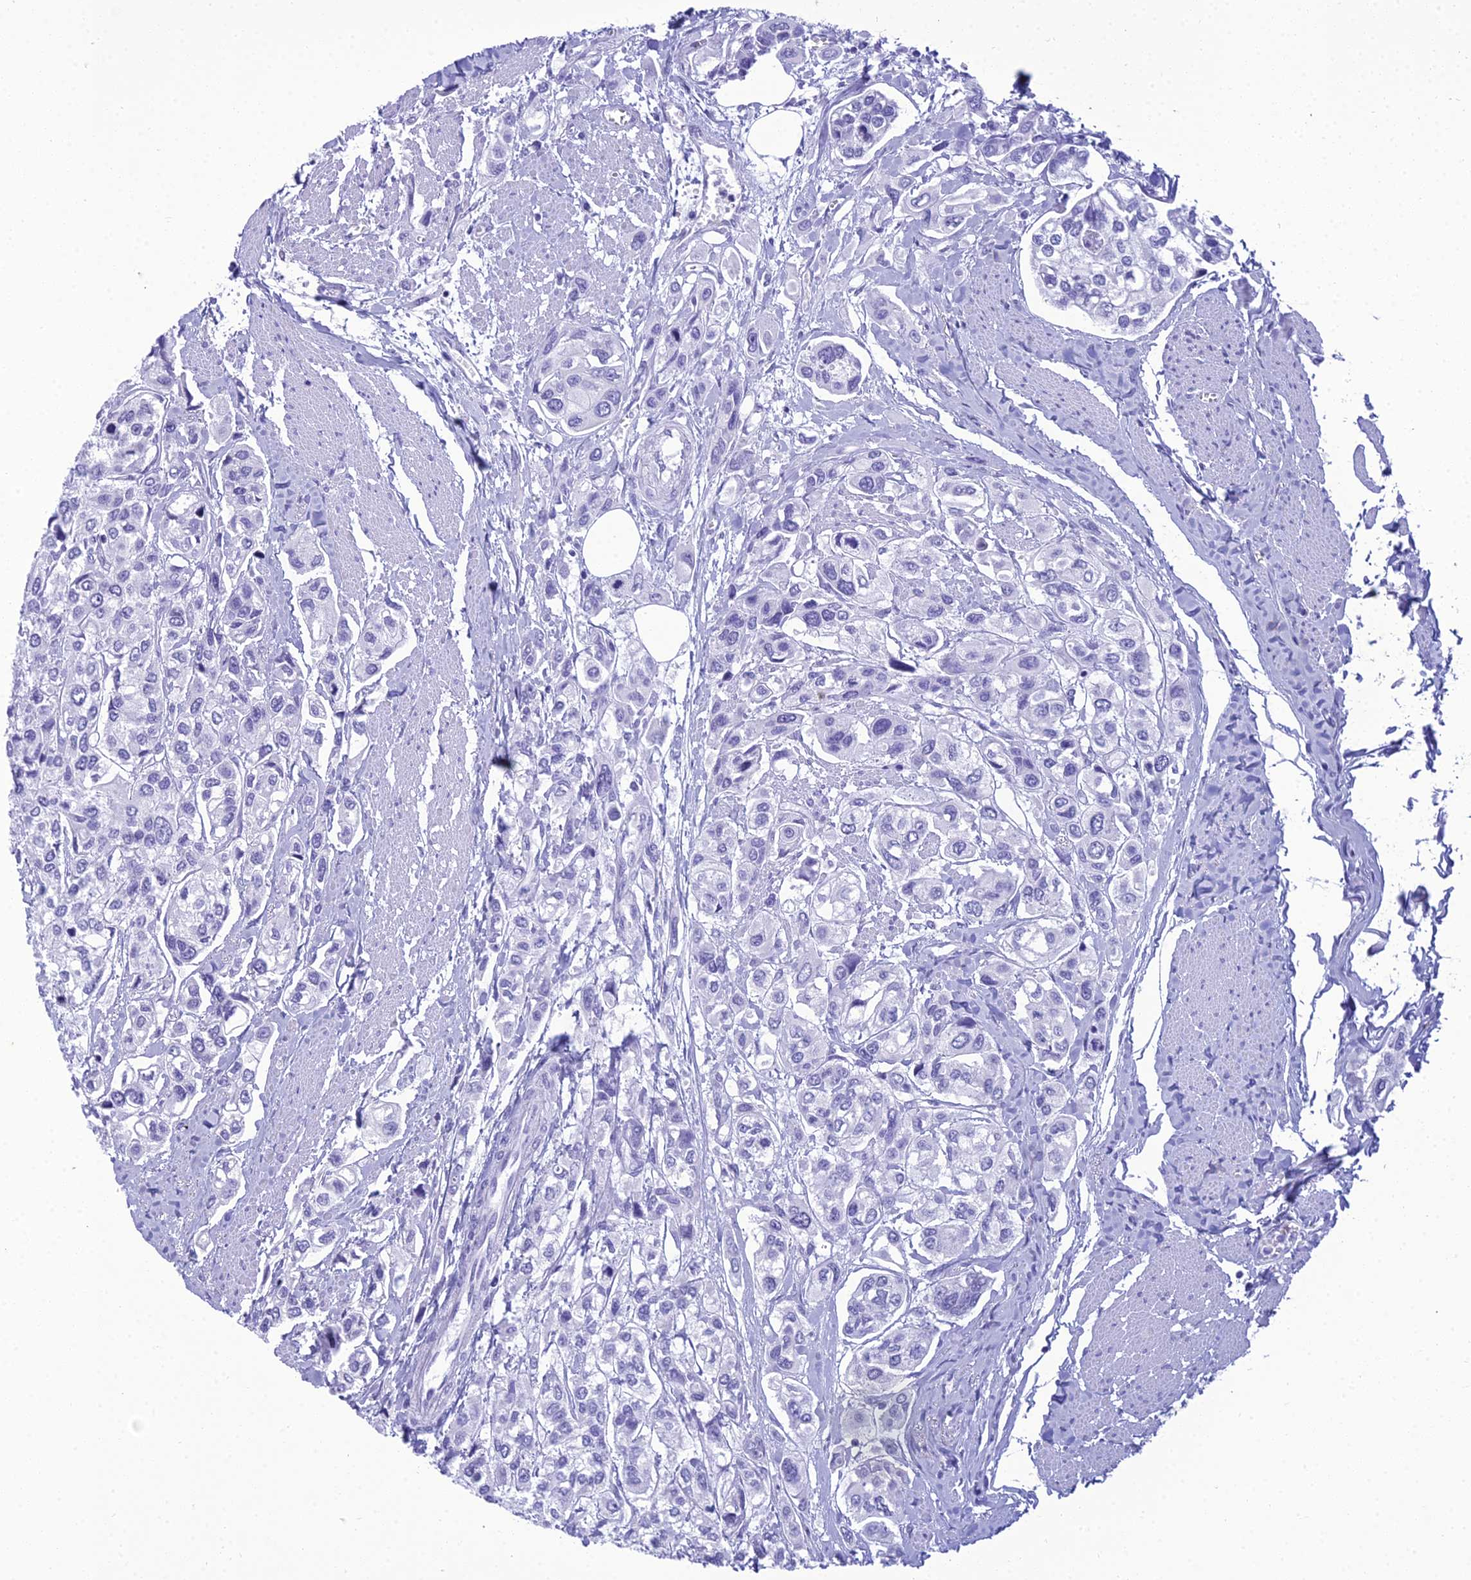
{"staining": {"intensity": "negative", "quantity": "none", "location": "none"}, "tissue": "urothelial cancer", "cell_type": "Tumor cells", "image_type": "cancer", "snomed": [{"axis": "morphology", "description": "Urothelial carcinoma, High grade"}, {"axis": "topography", "description": "Urinary bladder"}], "caption": "Immunohistochemical staining of human urothelial cancer displays no significant staining in tumor cells.", "gene": "ZNF442", "patient": {"sex": "male", "age": 67}}